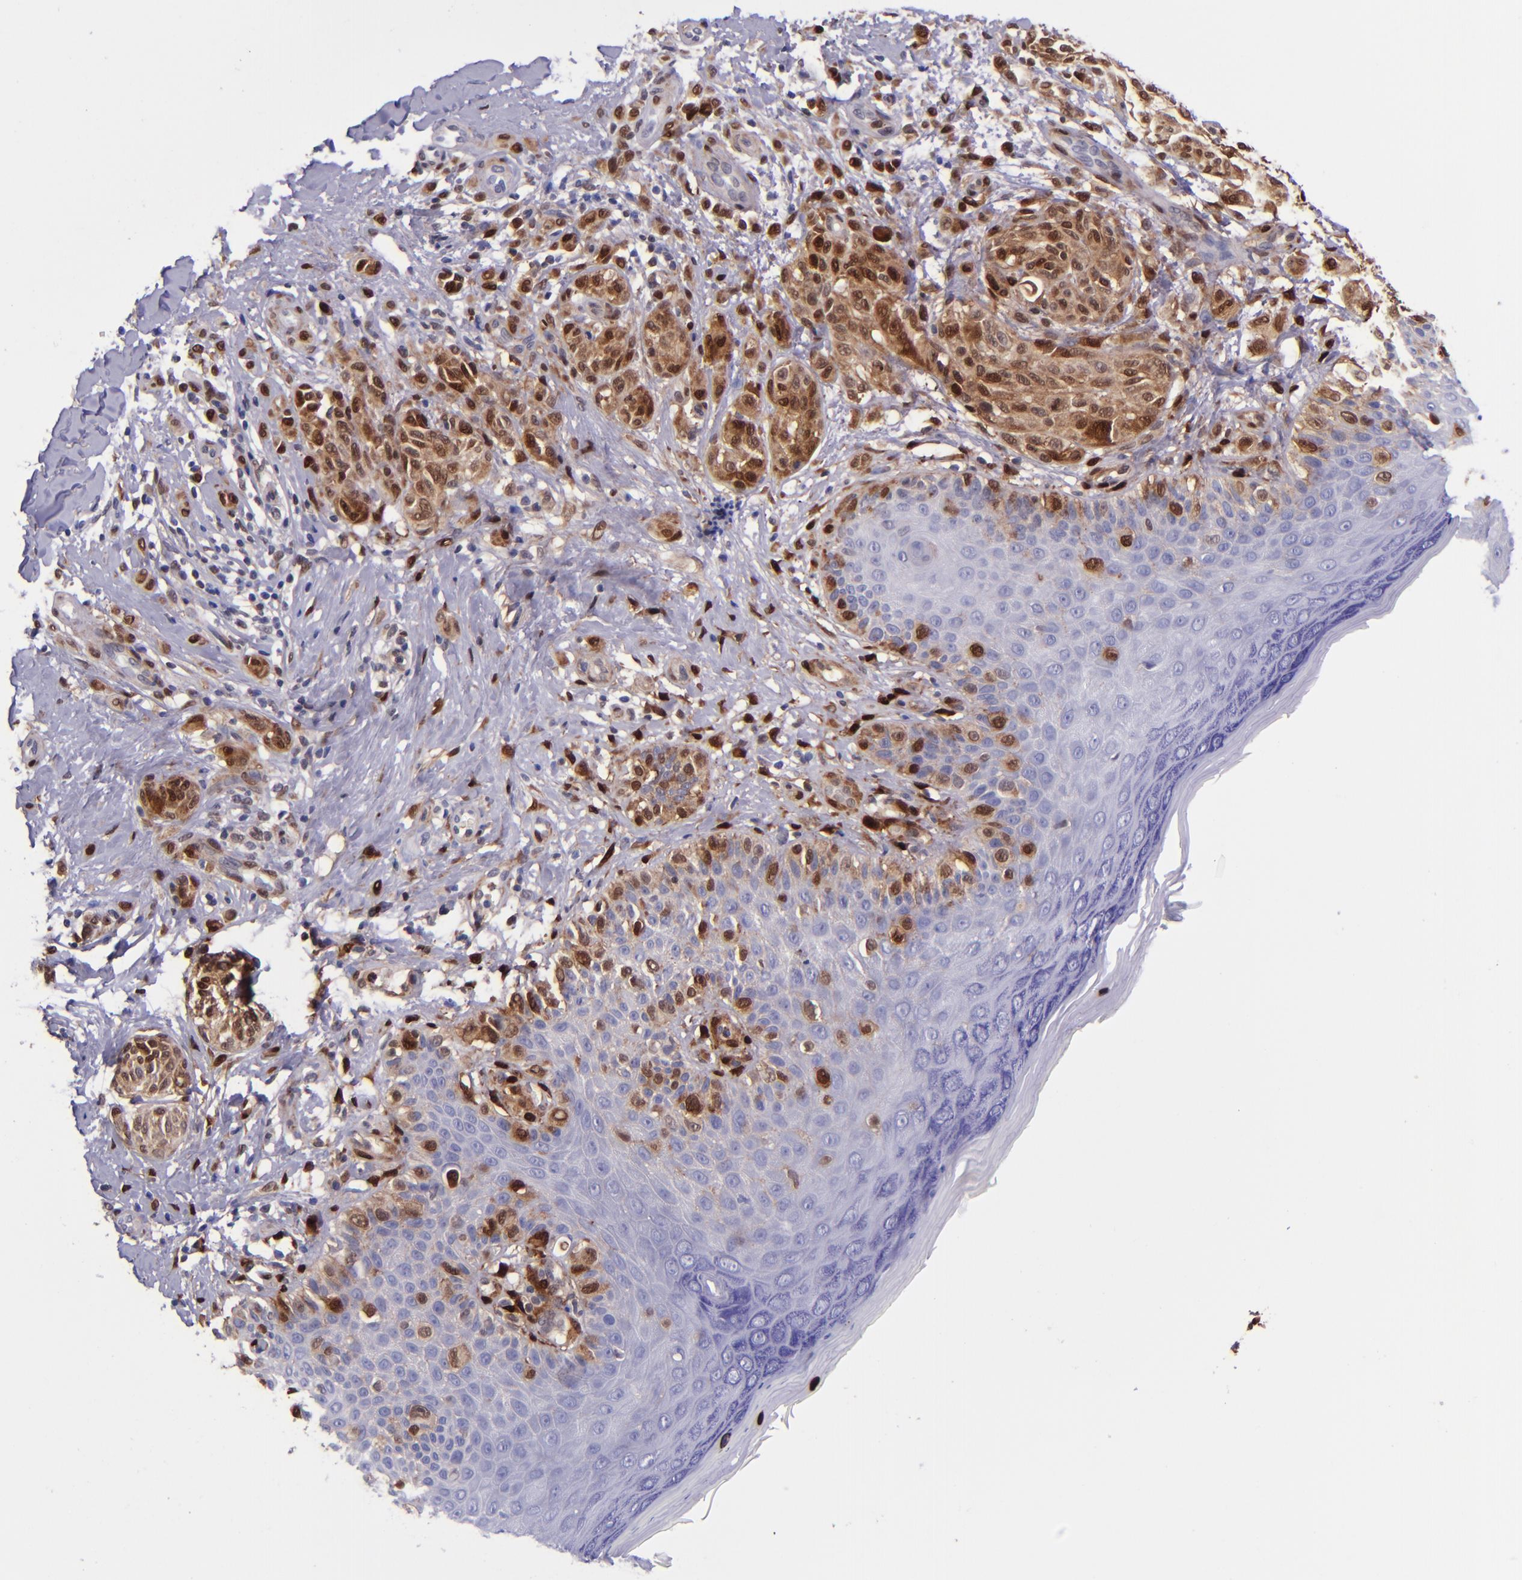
{"staining": {"intensity": "moderate", "quantity": ">75%", "location": "cytoplasmic/membranous"}, "tissue": "melanoma", "cell_type": "Tumor cells", "image_type": "cancer", "snomed": [{"axis": "morphology", "description": "Malignant melanoma, NOS"}, {"axis": "topography", "description": "Skin"}], "caption": "Immunohistochemical staining of human malignant melanoma reveals medium levels of moderate cytoplasmic/membranous protein positivity in about >75% of tumor cells.", "gene": "LGALS1", "patient": {"sex": "male", "age": 57}}